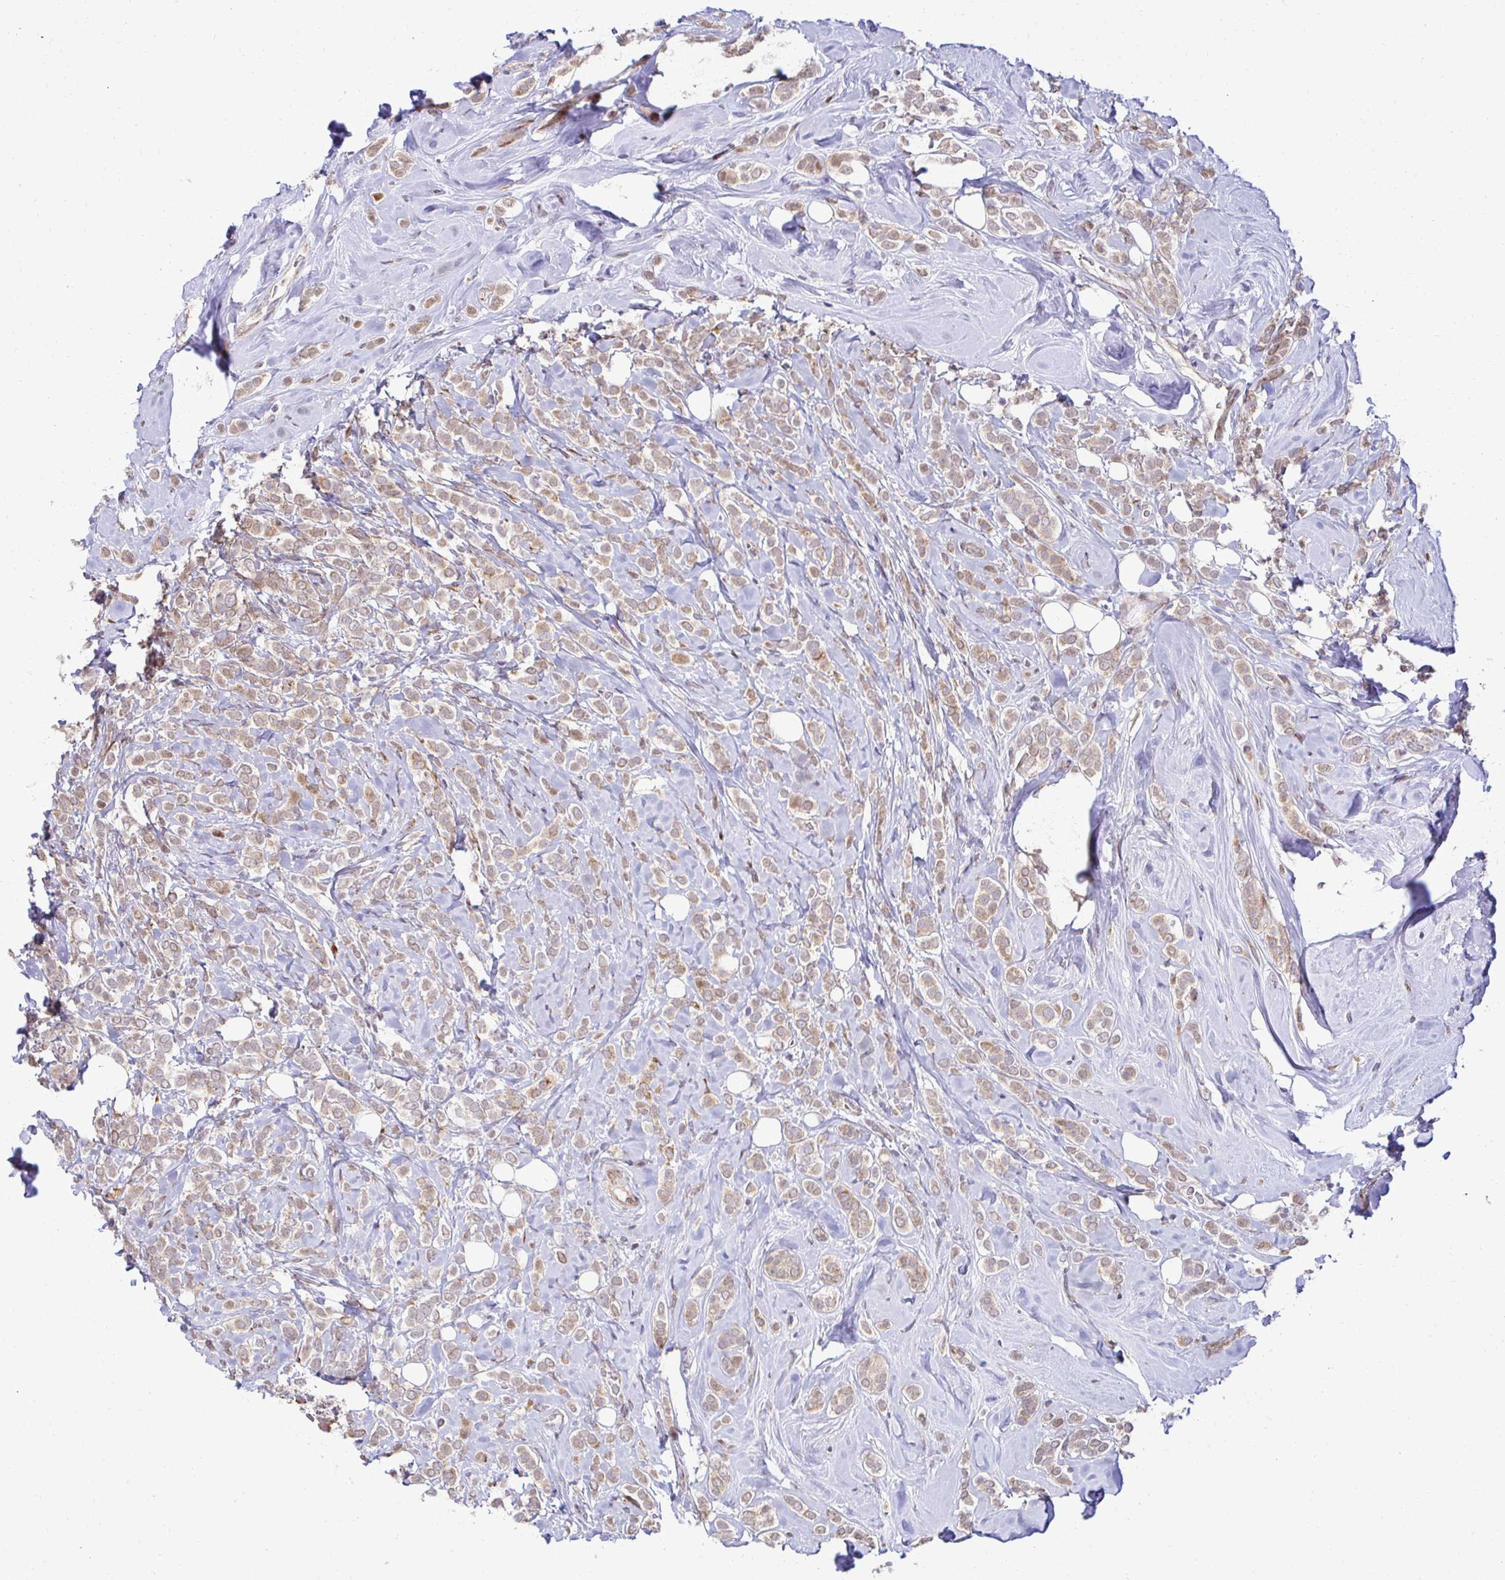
{"staining": {"intensity": "weak", "quantity": "25%-75%", "location": "cytoplasmic/membranous,nuclear"}, "tissue": "breast cancer", "cell_type": "Tumor cells", "image_type": "cancer", "snomed": [{"axis": "morphology", "description": "Lobular carcinoma"}, {"axis": "topography", "description": "Breast"}], "caption": "IHC photomicrograph of lobular carcinoma (breast) stained for a protein (brown), which exhibits low levels of weak cytoplasmic/membranous and nuclear positivity in approximately 25%-75% of tumor cells.", "gene": "HPS1", "patient": {"sex": "female", "age": 49}}